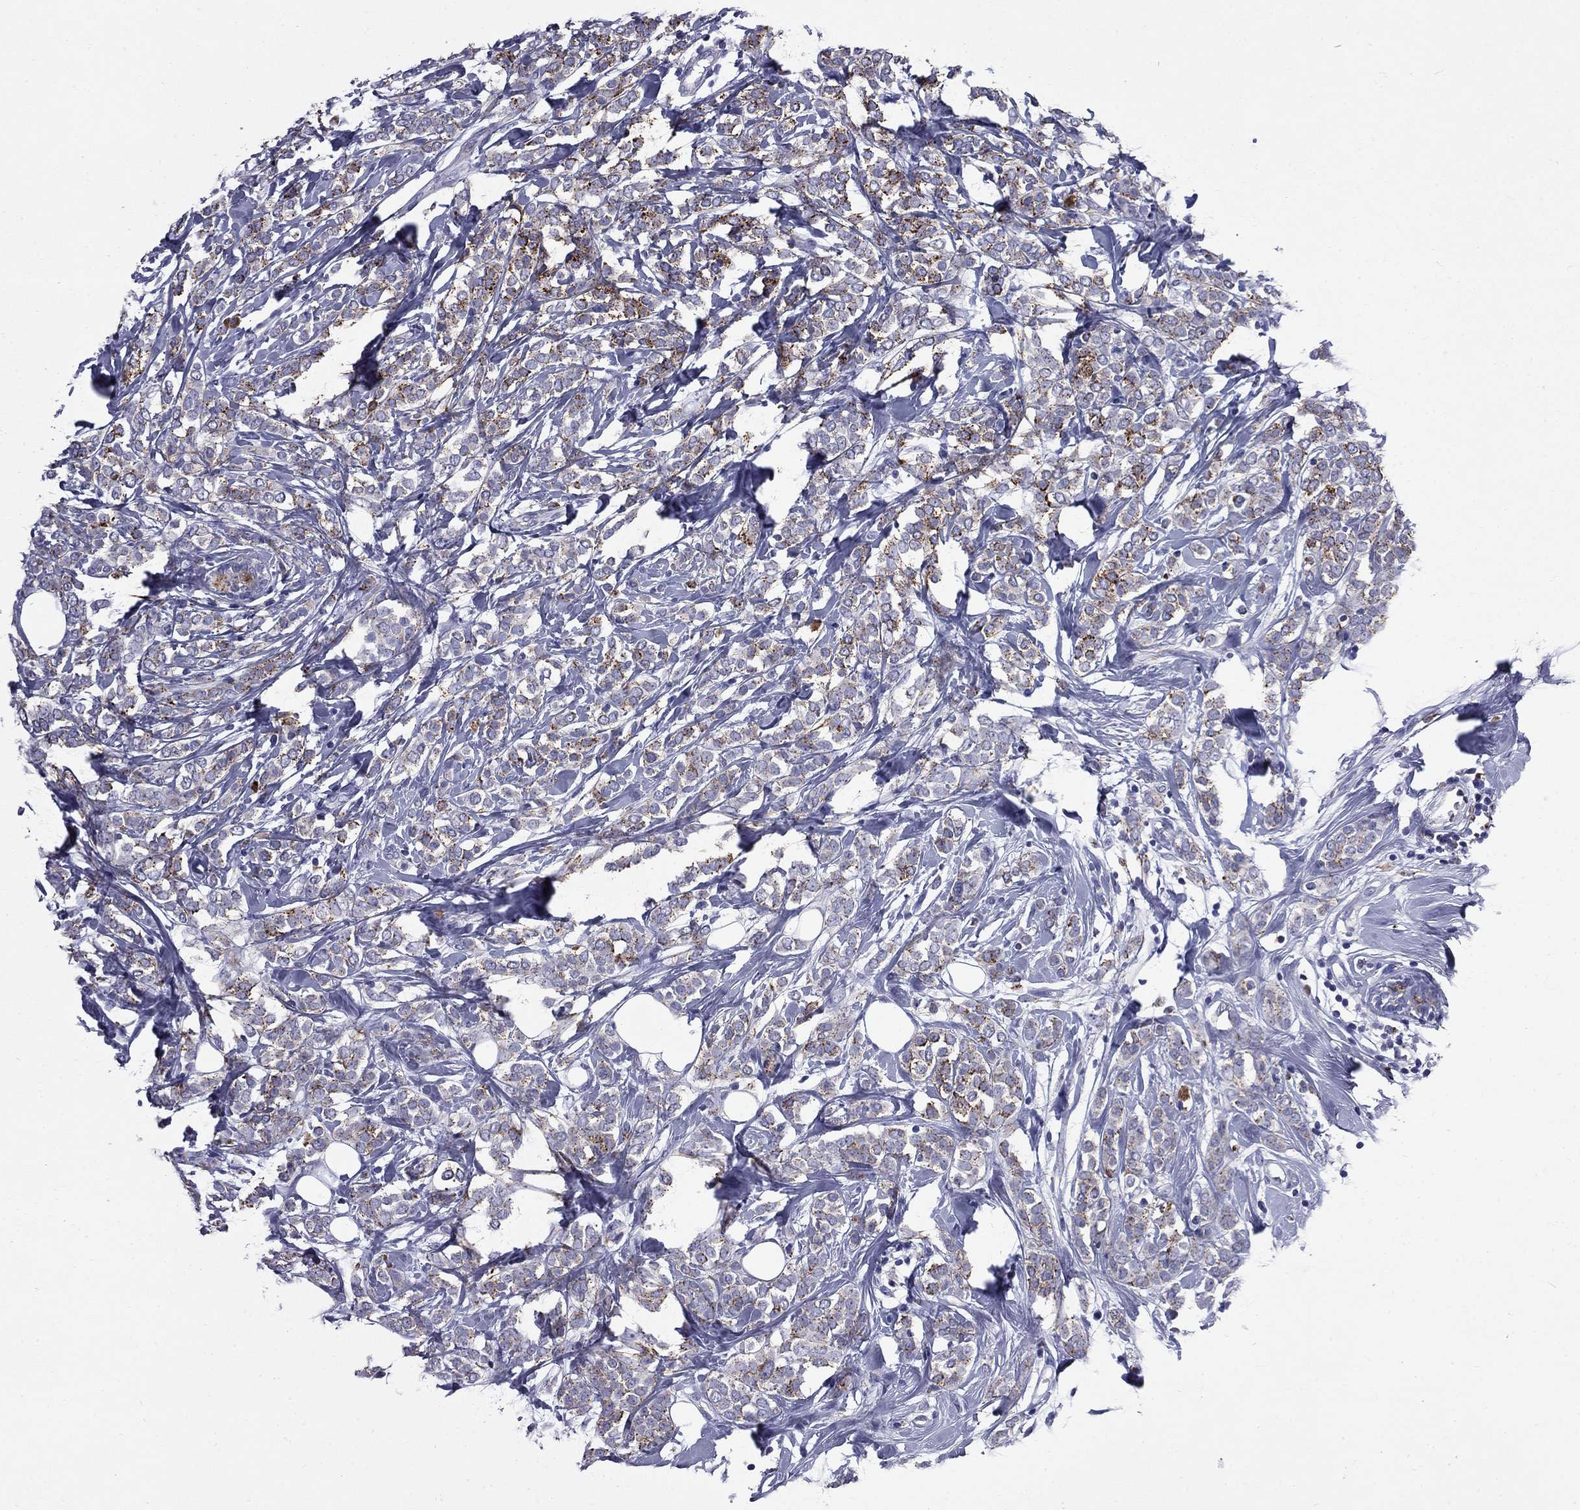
{"staining": {"intensity": "moderate", "quantity": "<25%", "location": "cytoplasmic/membranous"}, "tissue": "breast cancer", "cell_type": "Tumor cells", "image_type": "cancer", "snomed": [{"axis": "morphology", "description": "Lobular carcinoma"}, {"axis": "topography", "description": "Breast"}], "caption": "This is an image of immunohistochemistry (IHC) staining of breast cancer, which shows moderate expression in the cytoplasmic/membranous of tumor cells.", "gene": "MADCAM1", "patient": {"sex": "female", "age": 49}}